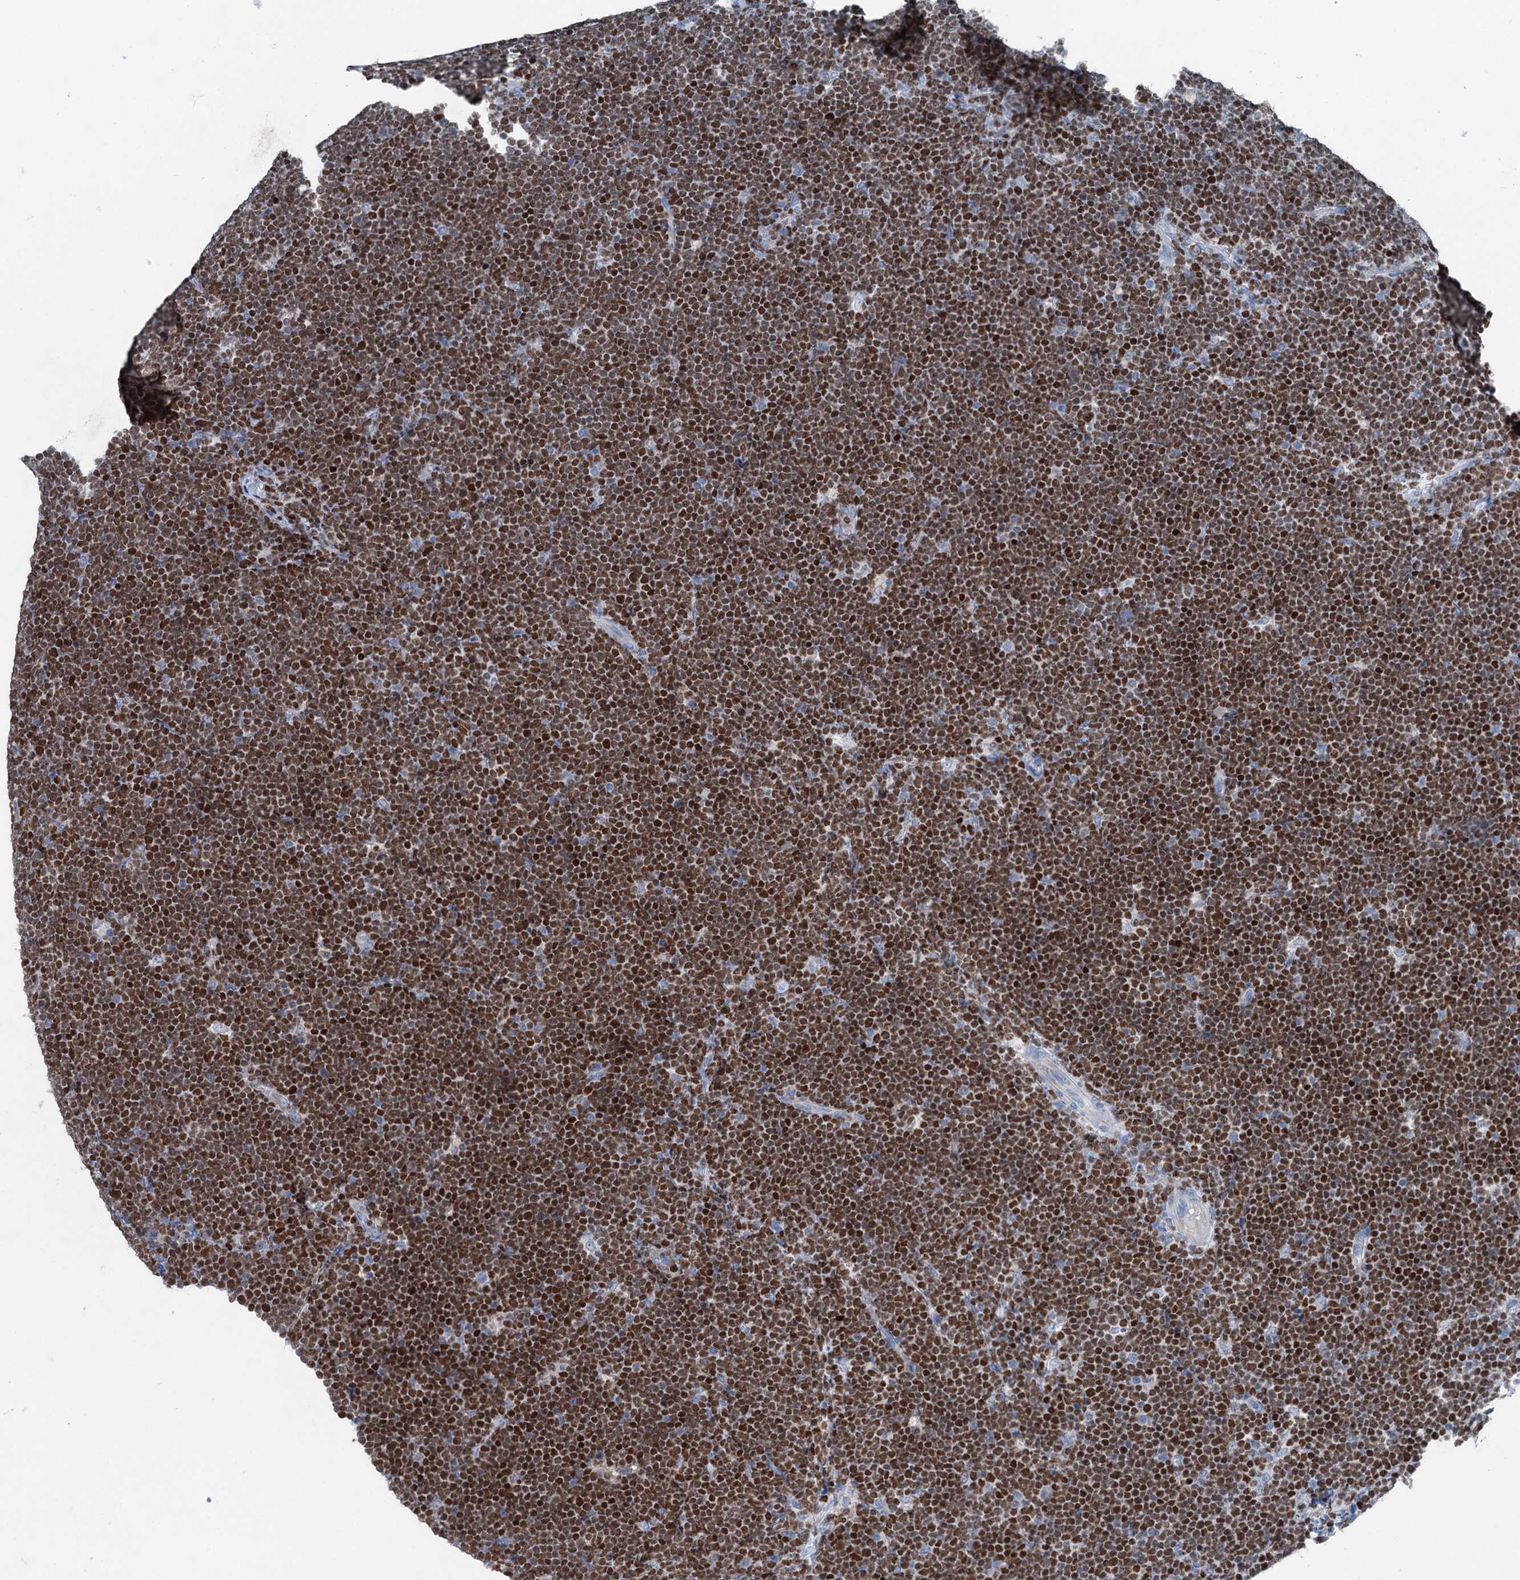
{"staining": {"intensity": "strong", "quantity": ">75%", "location": "nuclear"}, "tissue": "lymphoma", "cell_type": "Tumor cells", "image_type": "cancer", "snomed": [{"axis": "morphology", "description": "Malignant lymphoma, non-Hodgkin's type, High grade"}, {"axis": "topography", "description": "Lymph node"}], "caption": "Human high-grade malignant lymphoma, non-Hodgkin's type stained with a protein marker demonstrates strong staining in tumor cells.", "gene": "ELP4", "patient": {"sex": "male", "age": 13}}